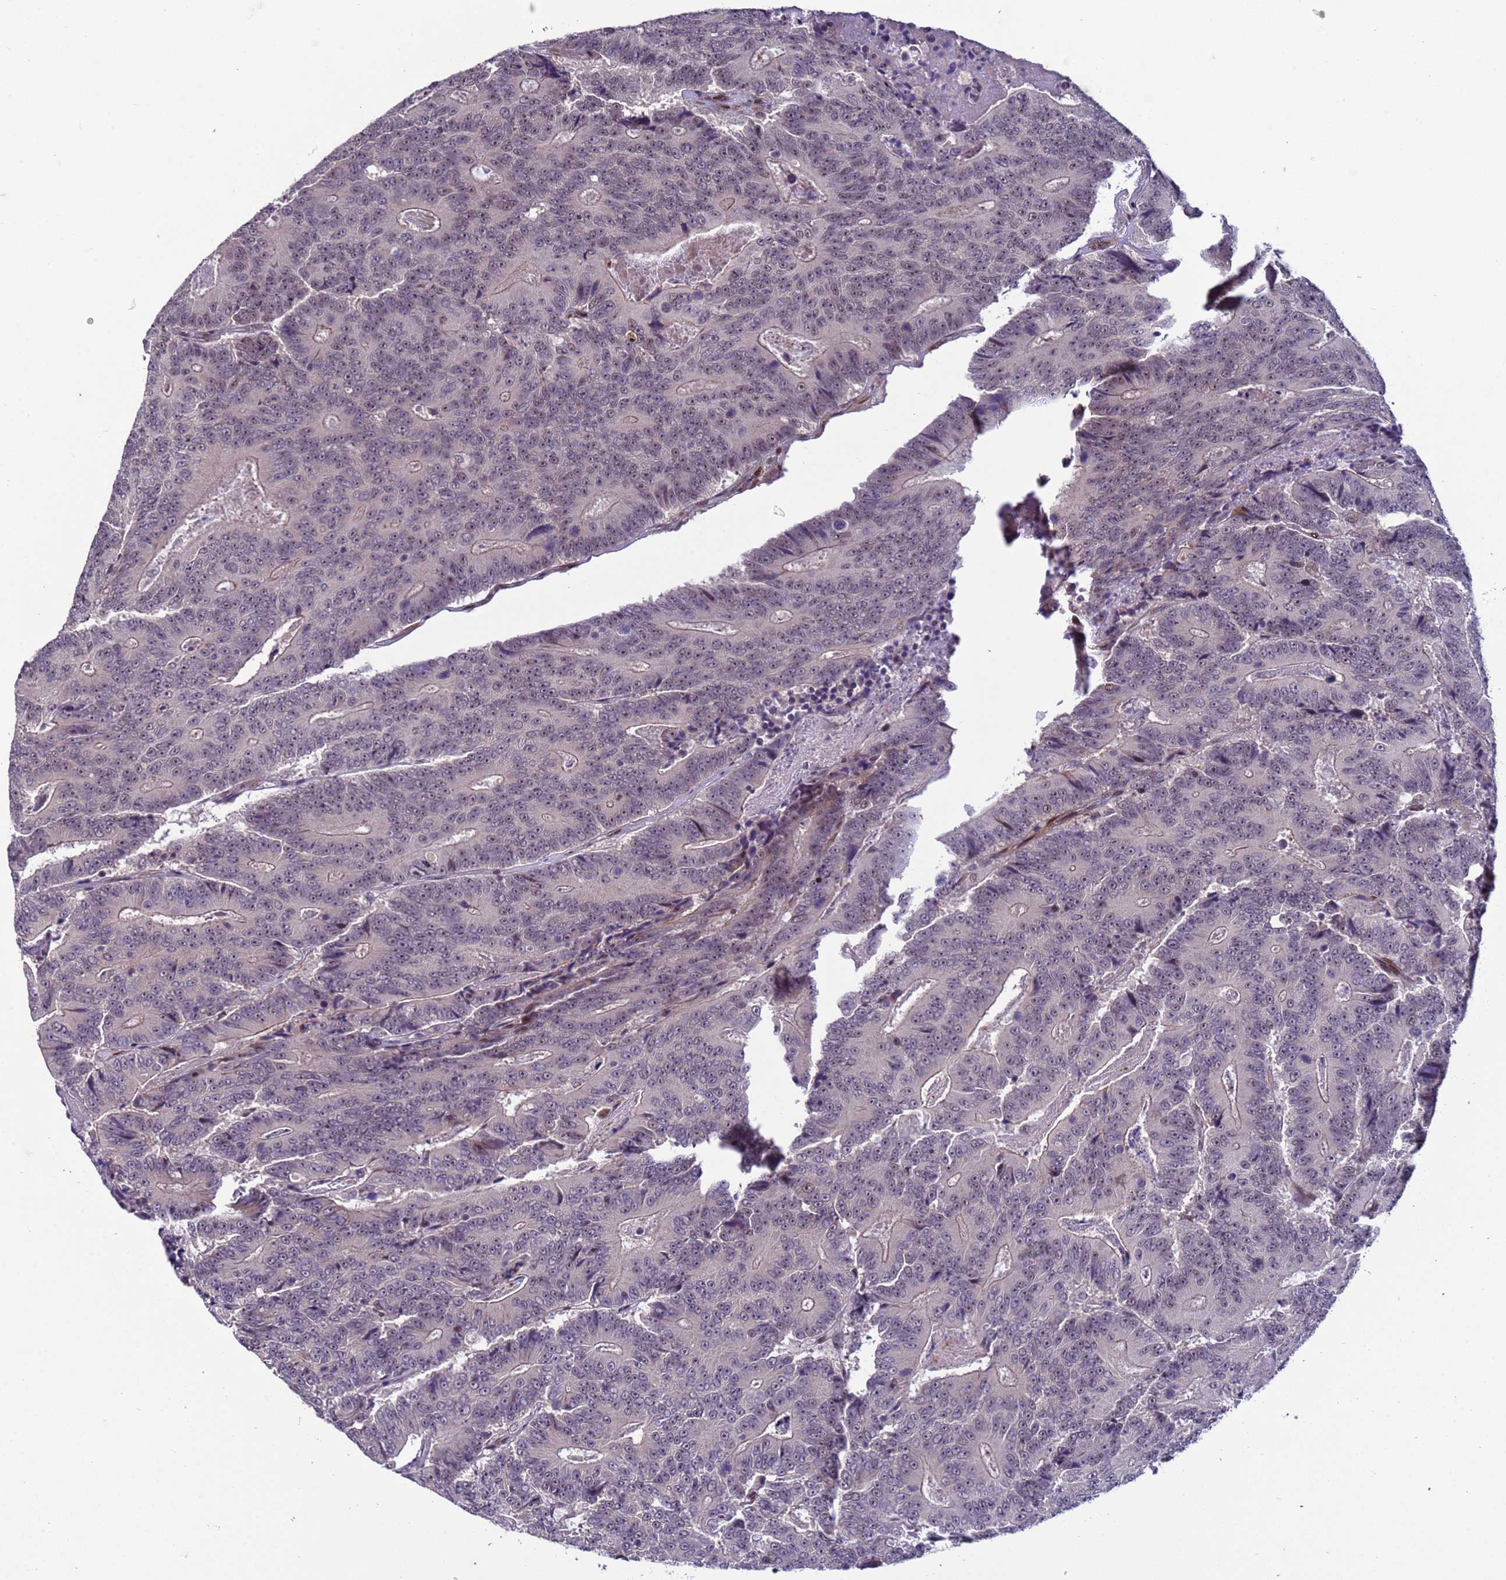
{"staining": {"intensity": "negative", "quantity": "none", "location": "none"}, "tissue": "colorectal cancer", "cell_type": "Tumor cells", "image_type": "cancer", "snomed": [{"axis": "morphology", "description": "Adenocarcinoma, NOS"}, {"axis": "topography", "description": "Colon"}], "caption": "Immunohistochemistry (IHC) photomicrograph of neoplastic tissue: human colorectal cancer stained with DAB (3,3'-diaminobenzidine) displays no significant protein staining in tumor cells.", "gene": "SHC3", "patient": {"sex": "male", "age": 83}}